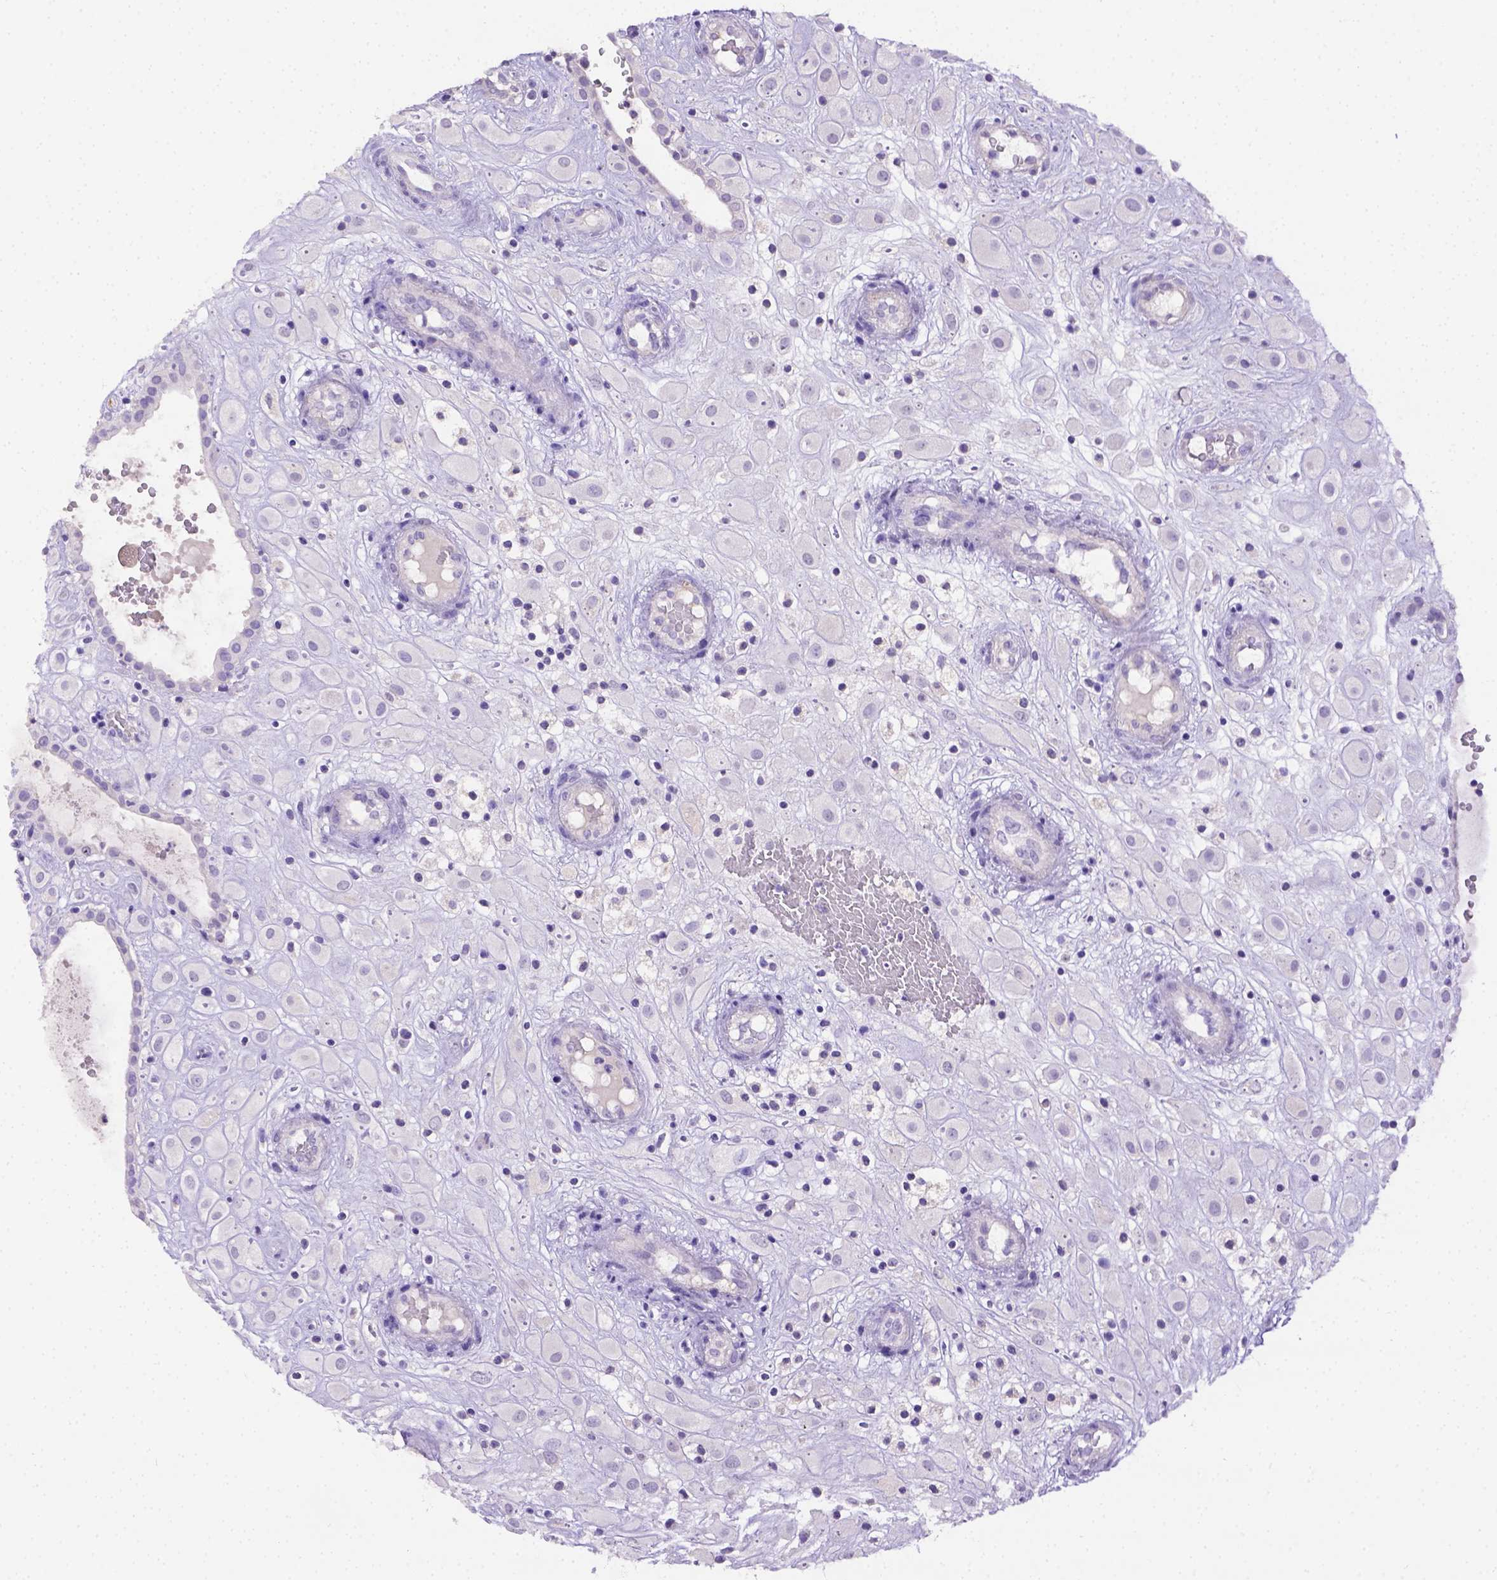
{"staining": {"intensity": "negative", "quantity": "none", "location": "none"}, "tissue": "placenta", "cell_type": "Decidual cells", "image_type": "normal", "snomed": [{"axis": "morphology", "description": "Normal tissue, NOS"}, {"axis": "topography", "description": "Placenta"}], "caption": "DAB (3,3'-diaminobenzidine) immunohistochemical staining of normal placenta shows no significant expression in decidual cells.", "gene": "B3GAT1", "patient": {"sex": "female", "age": 24}}